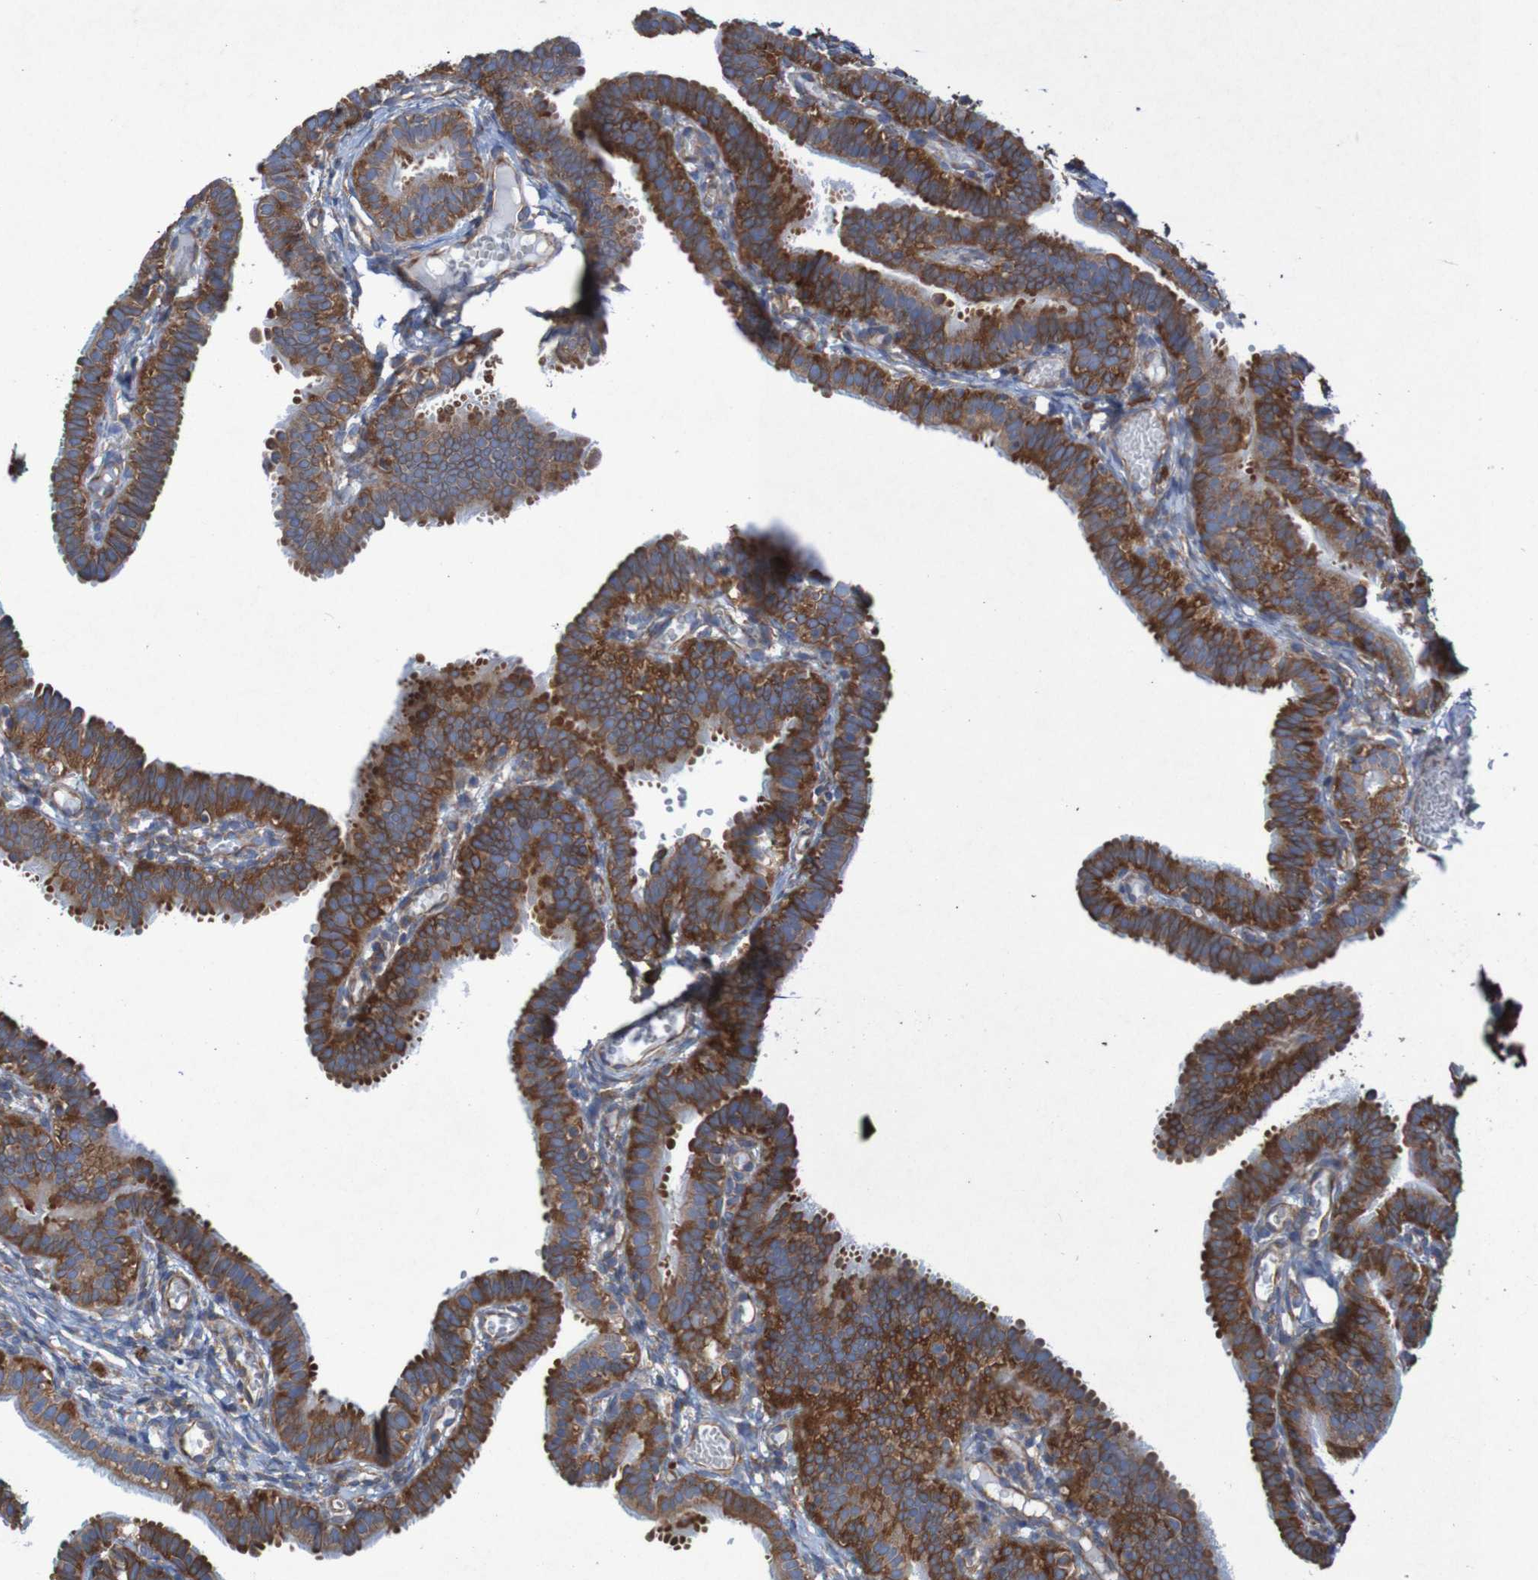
{"staining": {"intensity": "strong", "quantity": ">75%", "location": "cytoplasmic/membranous"}, "tissue": "fallopian tube", "cell_type": "Glandular cells", "image_type": "normal", "snomed": [{"axis": "morphology", "description": "Normal tissue, NOS"}, {"axis": "topography", "description": "Fallopian tube"}, {"axis": "topography", "description": "Placenta"}], "caption": "Protein expression analysis of normal fallopian tube demonstrates strong cytoplasmic/membranous expression in about >75% of glandular cells.", "gene": "RPL10L", "patient": {"sex": "female", "age": 34}}